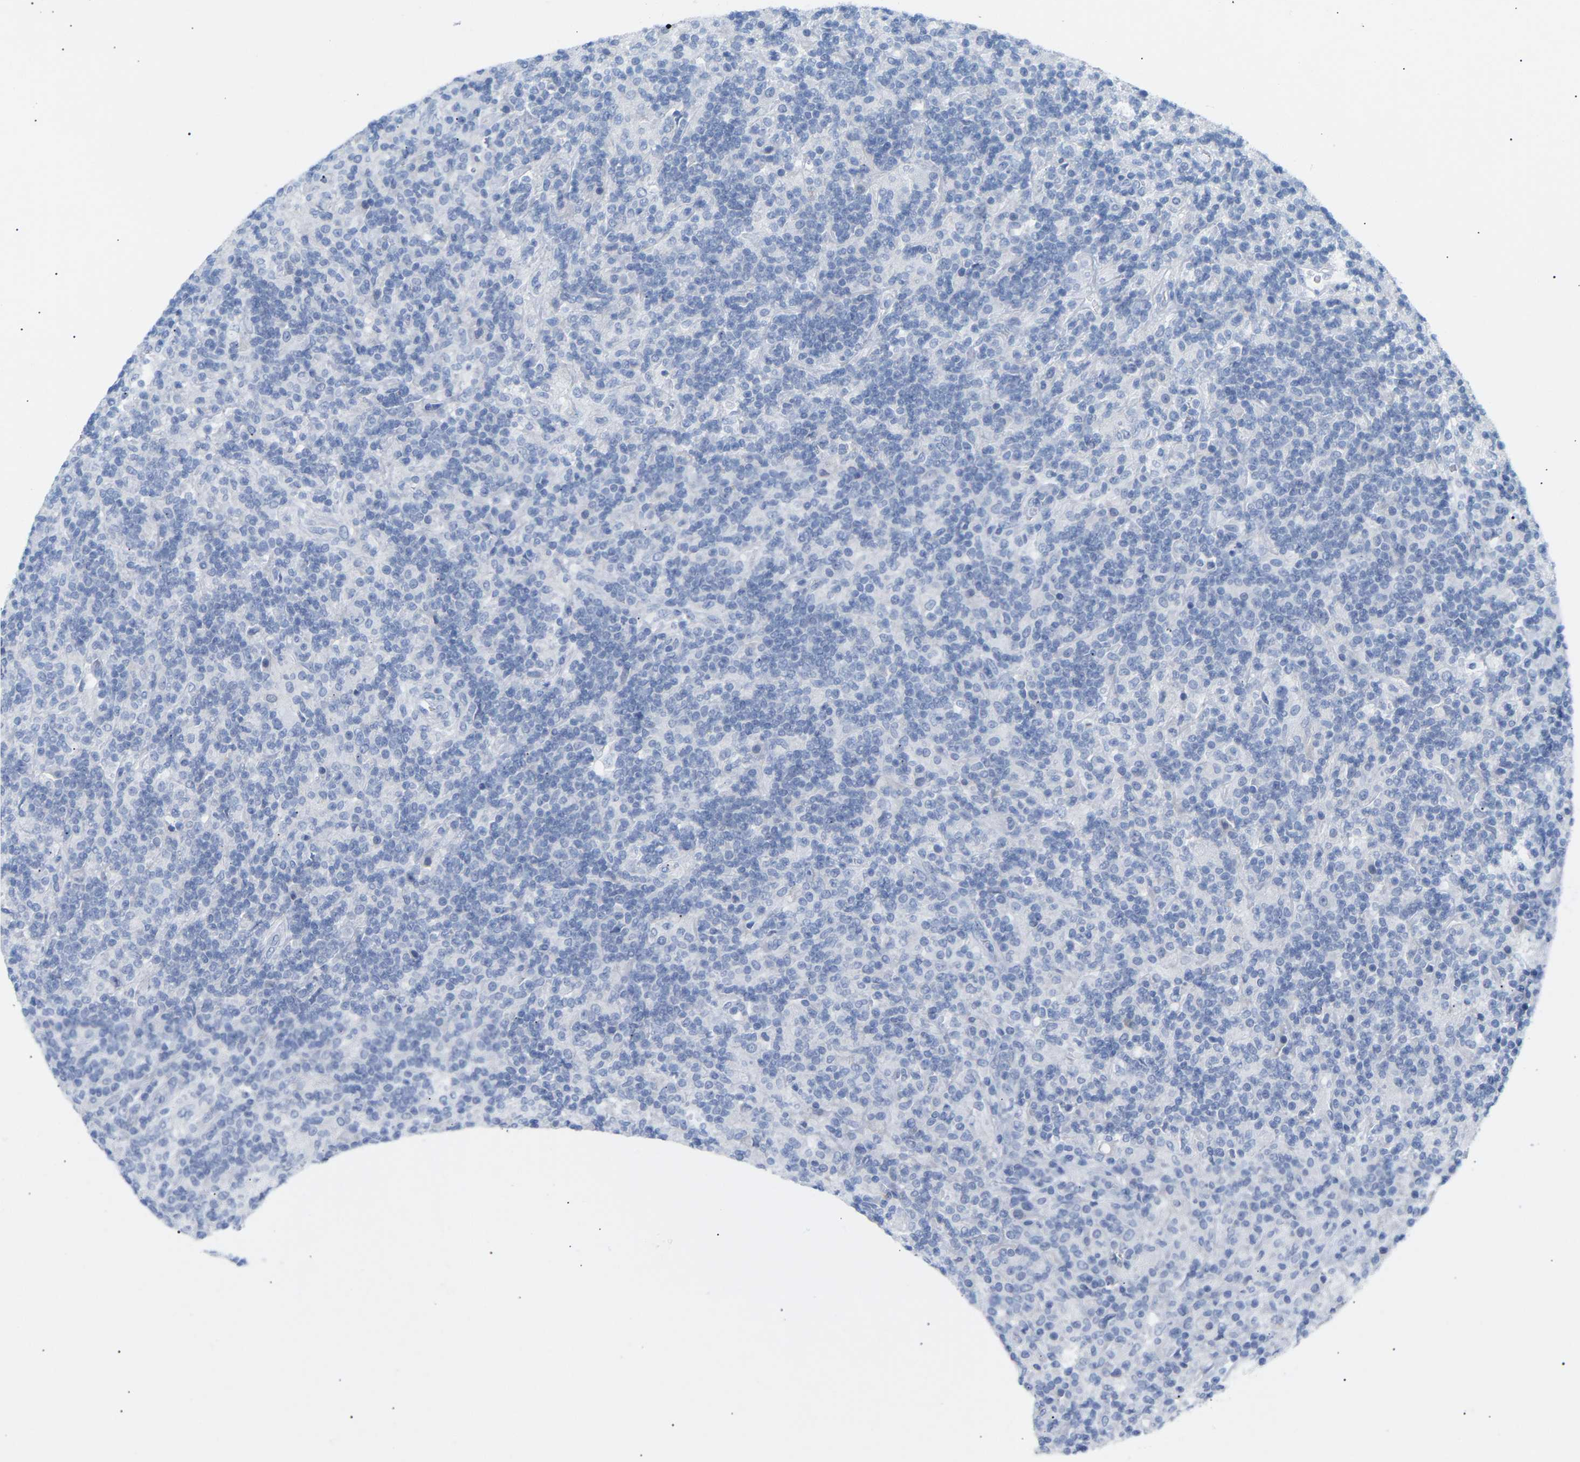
{"staining": {"intensity": "negative", "quantity": "none", "location": "none"}, "tissue": "lymphoma", "cell_type": "Tumor cells", "image_type": "cancer", "snomed": [{"axis": "morphology", "description": "Hodgkin's disease, NOS"}, {"axis": "topography", "description": "Lymph node"}], "caption": "There is no significant positivity in tumor cells of Hodgkin's disease.", "gene": "PEX1", "patient": {"sex": "male", "age": 70}}